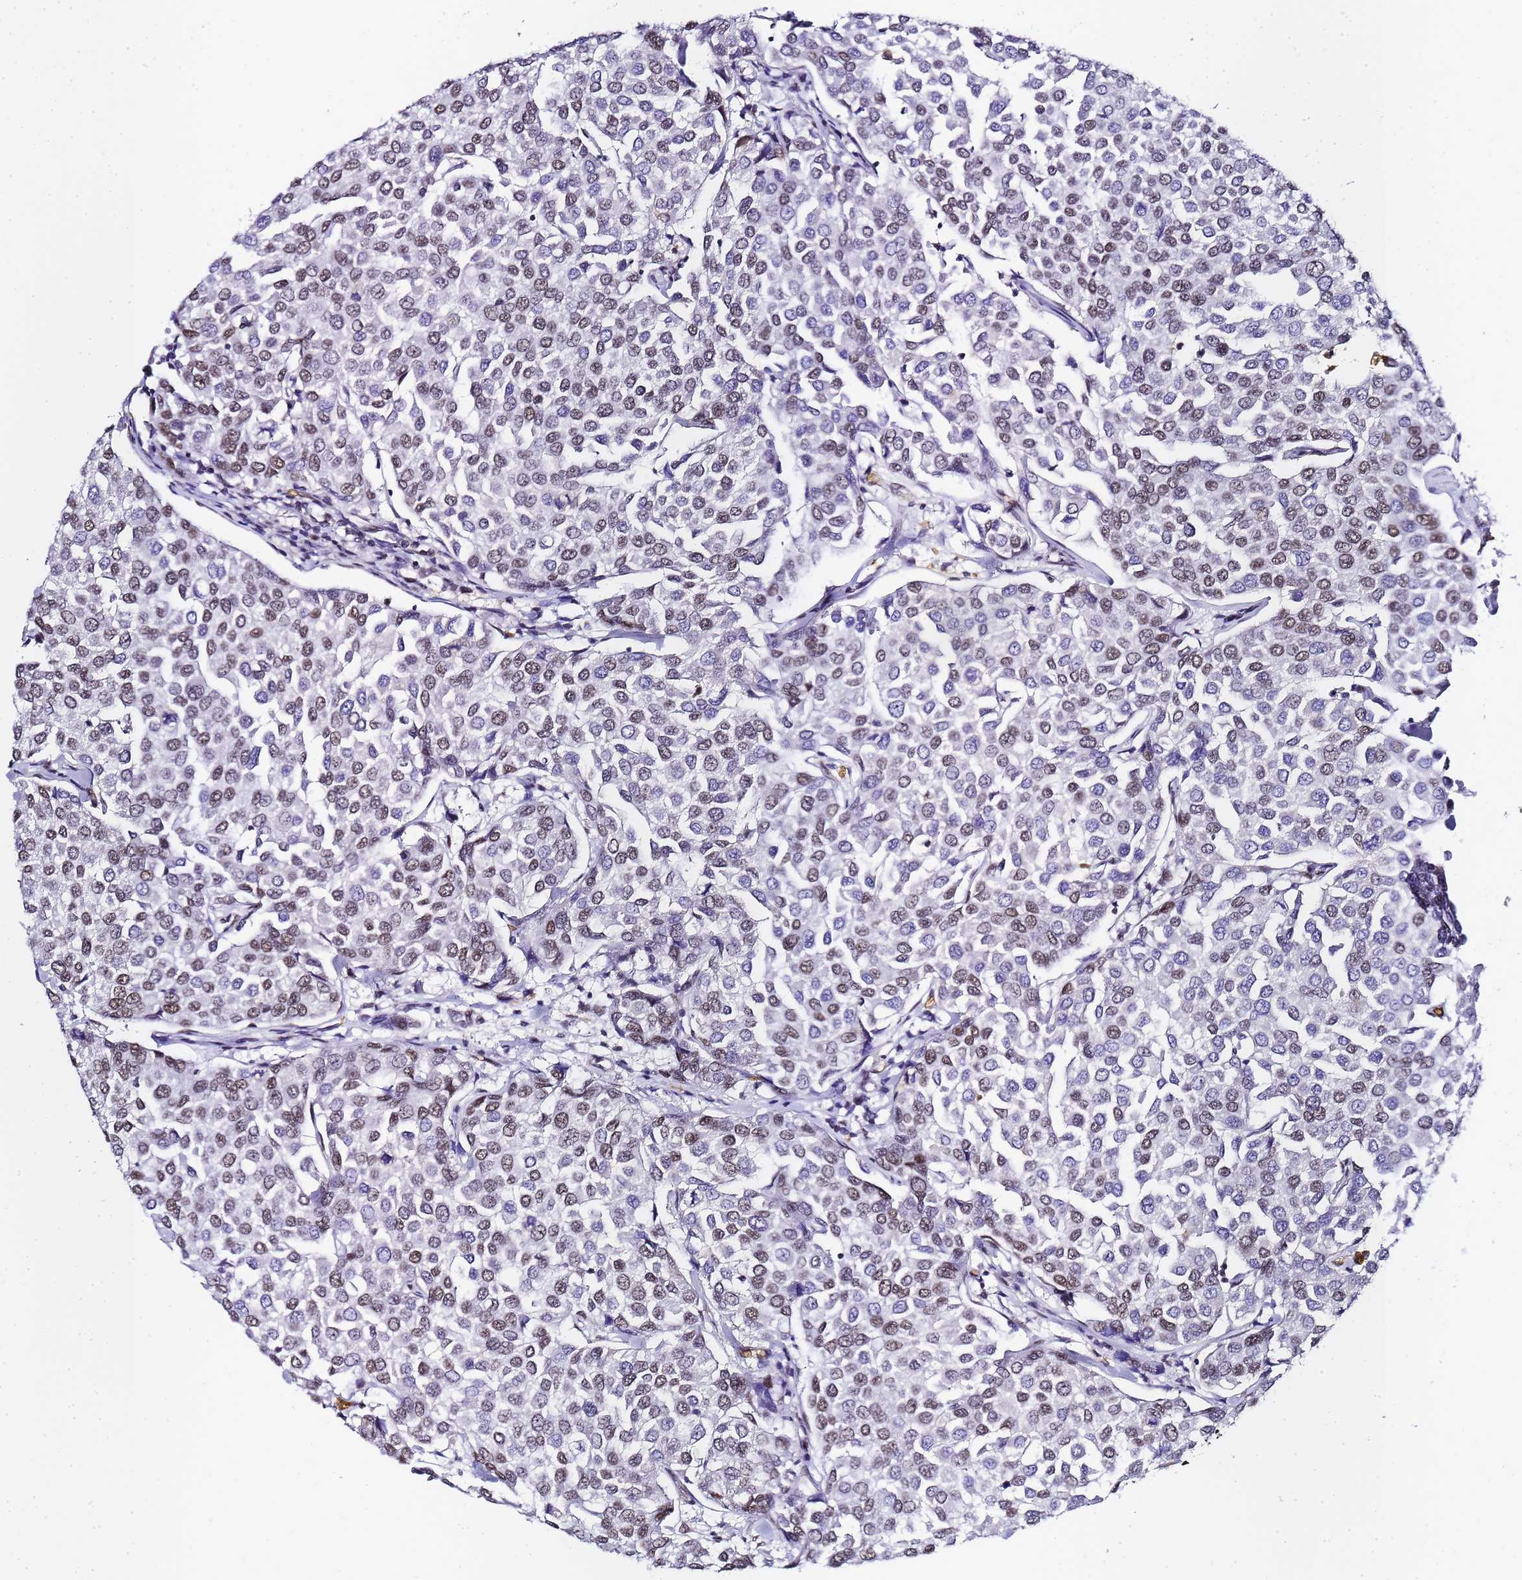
{"staining": {"intensity": "weak", "quantity": "25%-75%", "location": "nuclear"}, "tissue": "breast cancer", "cell_type": "Tumor cells", "image_type": "cancer", "snomed": [{"axis": "morphology", "description": "Duct carcinoma"}, {"axis": "topography", "description": "Breast"}], "caption": "Invasive ductal carcinoma (breast) was stained to show a protein in brown. There is low levels of weak nuclear positivity in about 25%-75% of tumor cells. Immunohistochemistry (ihc) stains the protein of interest in brown and the nuclei are stained blue.", "gene": "POLR1A", "patient": {"sex": "female", "age": 55}}